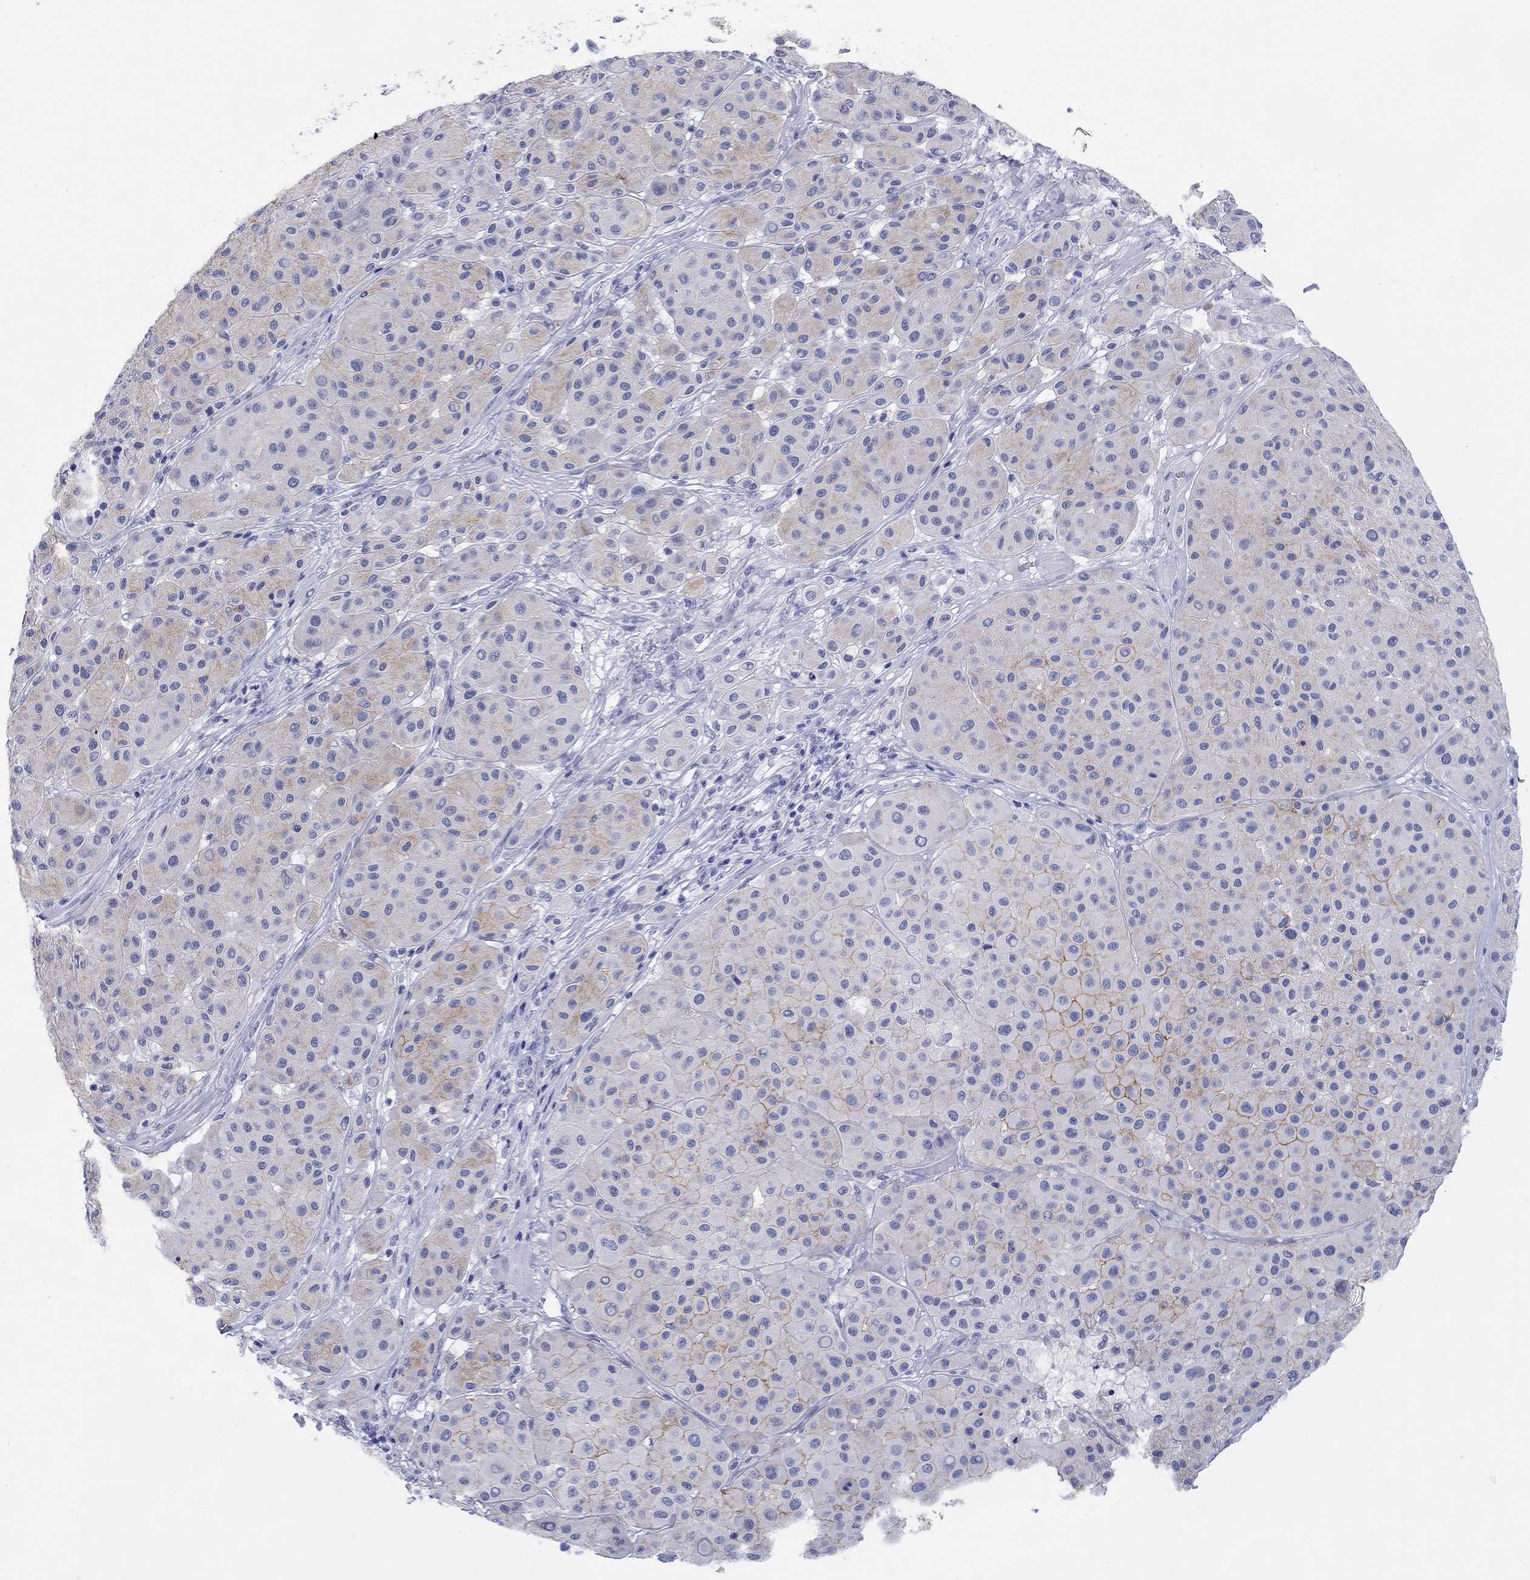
{"staining": {"intensity": "moderate", "quantity": "<25%", "location": "cytoplasmic/membranous"}, "tissue": "melanoma", "cell_type": "Tumor cells", "image_type": "cancer", "snomed": [{"axis": "morphology", "description": "Malignant melanoma, Metastatic site"}, {"axis": "topography", "description": "Smooth muscle"}], "caption": "There is low levels of moderate cytoplasmic/membranous staining in tumor cells of malignant melanoma (metastatic site), as demonstrated by immunohistochemical staining (brown color).", "gene": "ATP1B1", "patient": {"sex": "male", "age": 41}}